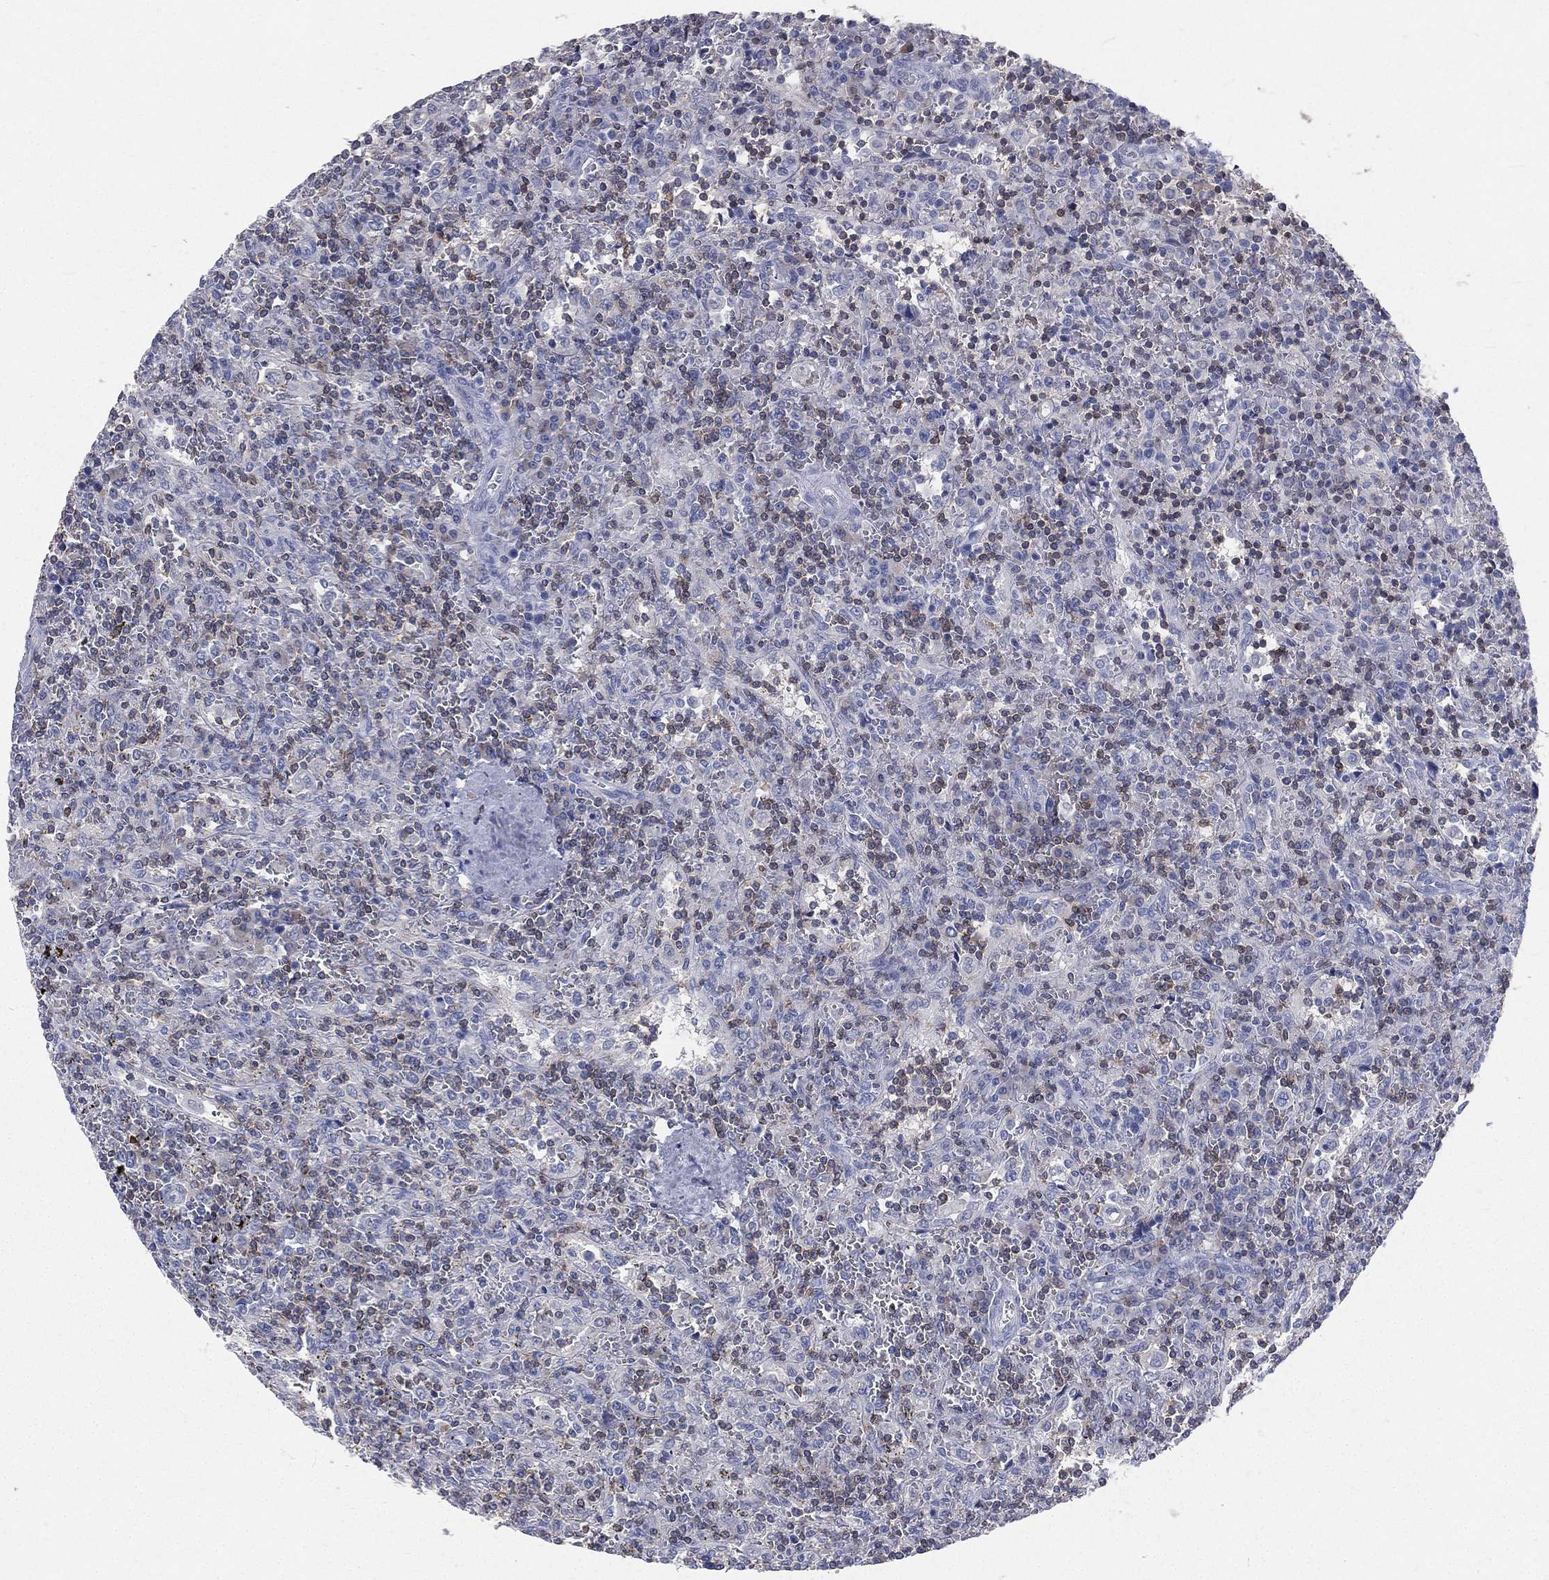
{"staining": {"intensity": "negative", "quantity": "none", "location": "none"}, "tissue": "lymphoma", "cell_type": "Tumor cells", "image_type": "cancer", "snomed": [{"axis": "morphology", "description": "Malignant lymphoma, non-Hodgkin's type, Low grade"}, {"axis": "topography", "description": "Spleen"}], "caption": "This is an IHC histopathology image of malignant lymphoma, non-Hodgkin's type (low-grade). There is no positivity in tumor cells.", "gene": "CD3D", "patient": {"sex": "male", "age": 62}}